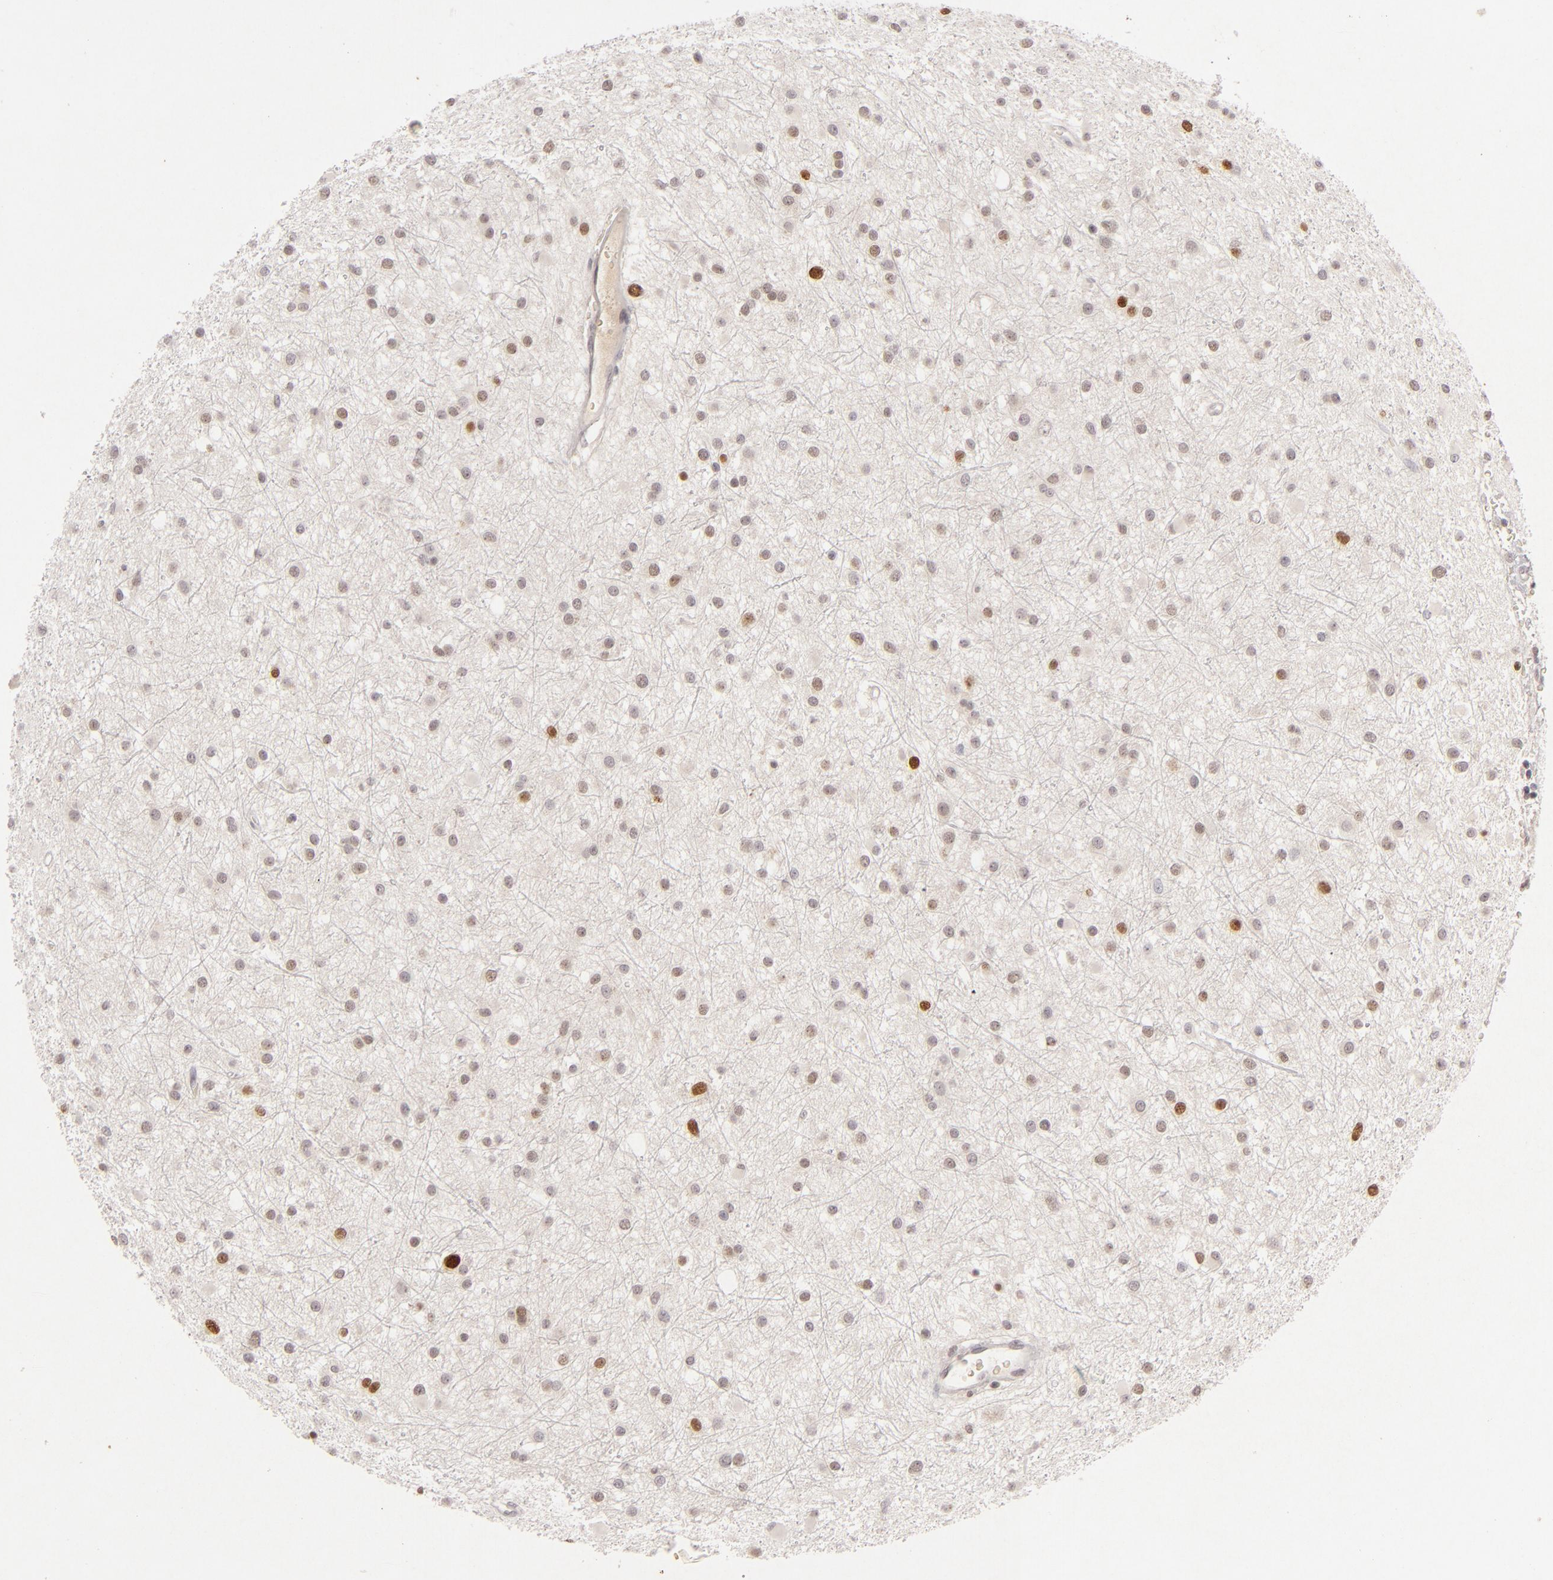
{"staining": {"intensity": "moderate", "quantity": "25%-75%", "location": "nuclear"}, "tissue": "glioma", "cell_type": "Tumor cells", "image_type": "cancer", "snomed": [{"axis": "morphology", "description": "Glioma, malignant, Low grade"}, {"axis": "topography", "description": "Brain"}], "caption": "Brown immunohistochemical staining in glioma displays moderate nuclear positivity in about 25%-75% of tumor cells.", "gene": "FEN1", "patient": {"sex": "female", "age": 36}}